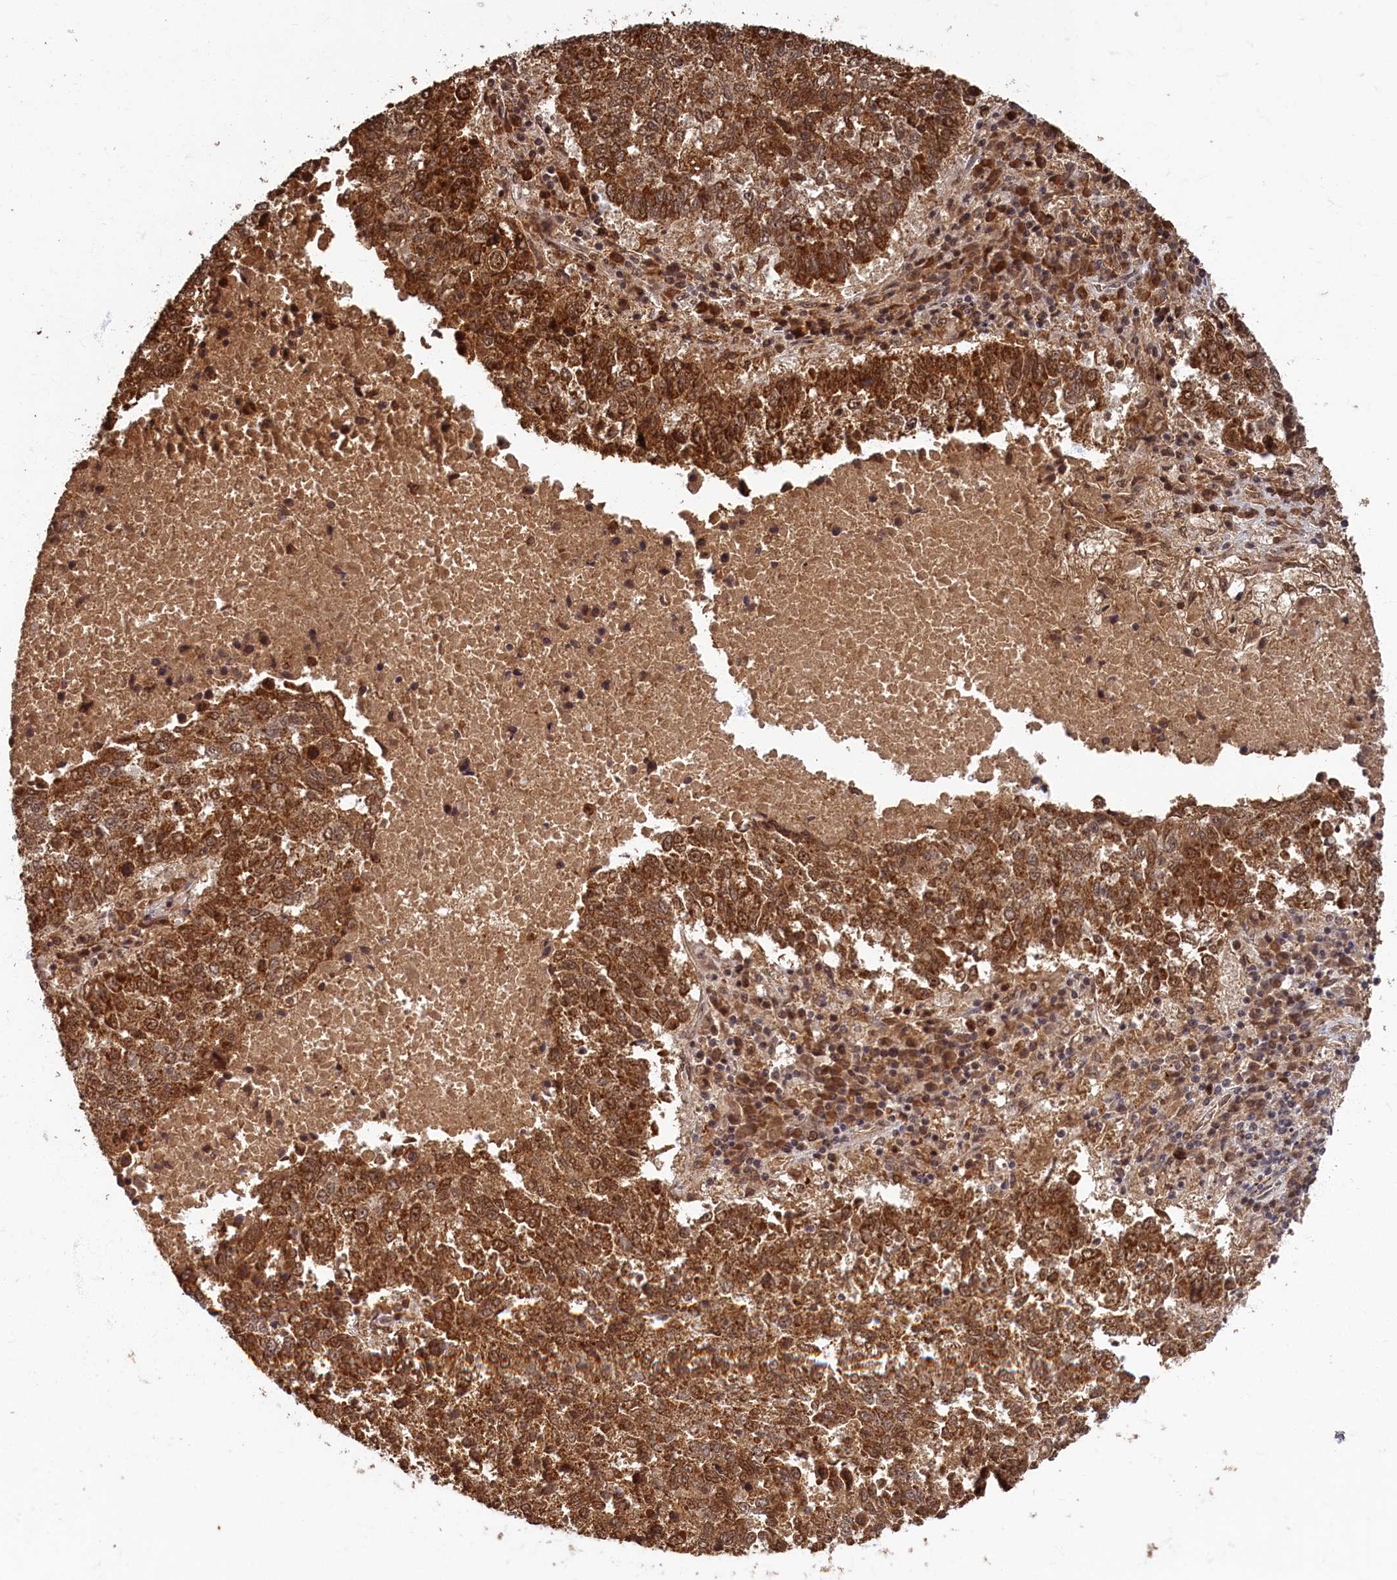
{"staining": {"intensity": "strong", "quantity": ">75%", "location": "cytoplasmic/membranous"}, "tissue": "lung cancer", "cell_type": "Tumor cells", "image_type": "cancer", "snomed": [{"axis": "morphology", "description": "Squamous cell carcinoma, NOS"}, {"axis": "topography", "description": "Lung"}], "caption": "Protein staining displays strong cytoplasmic/membranous positivity in approximately >75% of tumor cells in lung cancer (squamous cell carcinoma).", "gene": "BRCA1", "patient": {"sex": "male", "age": 73}}